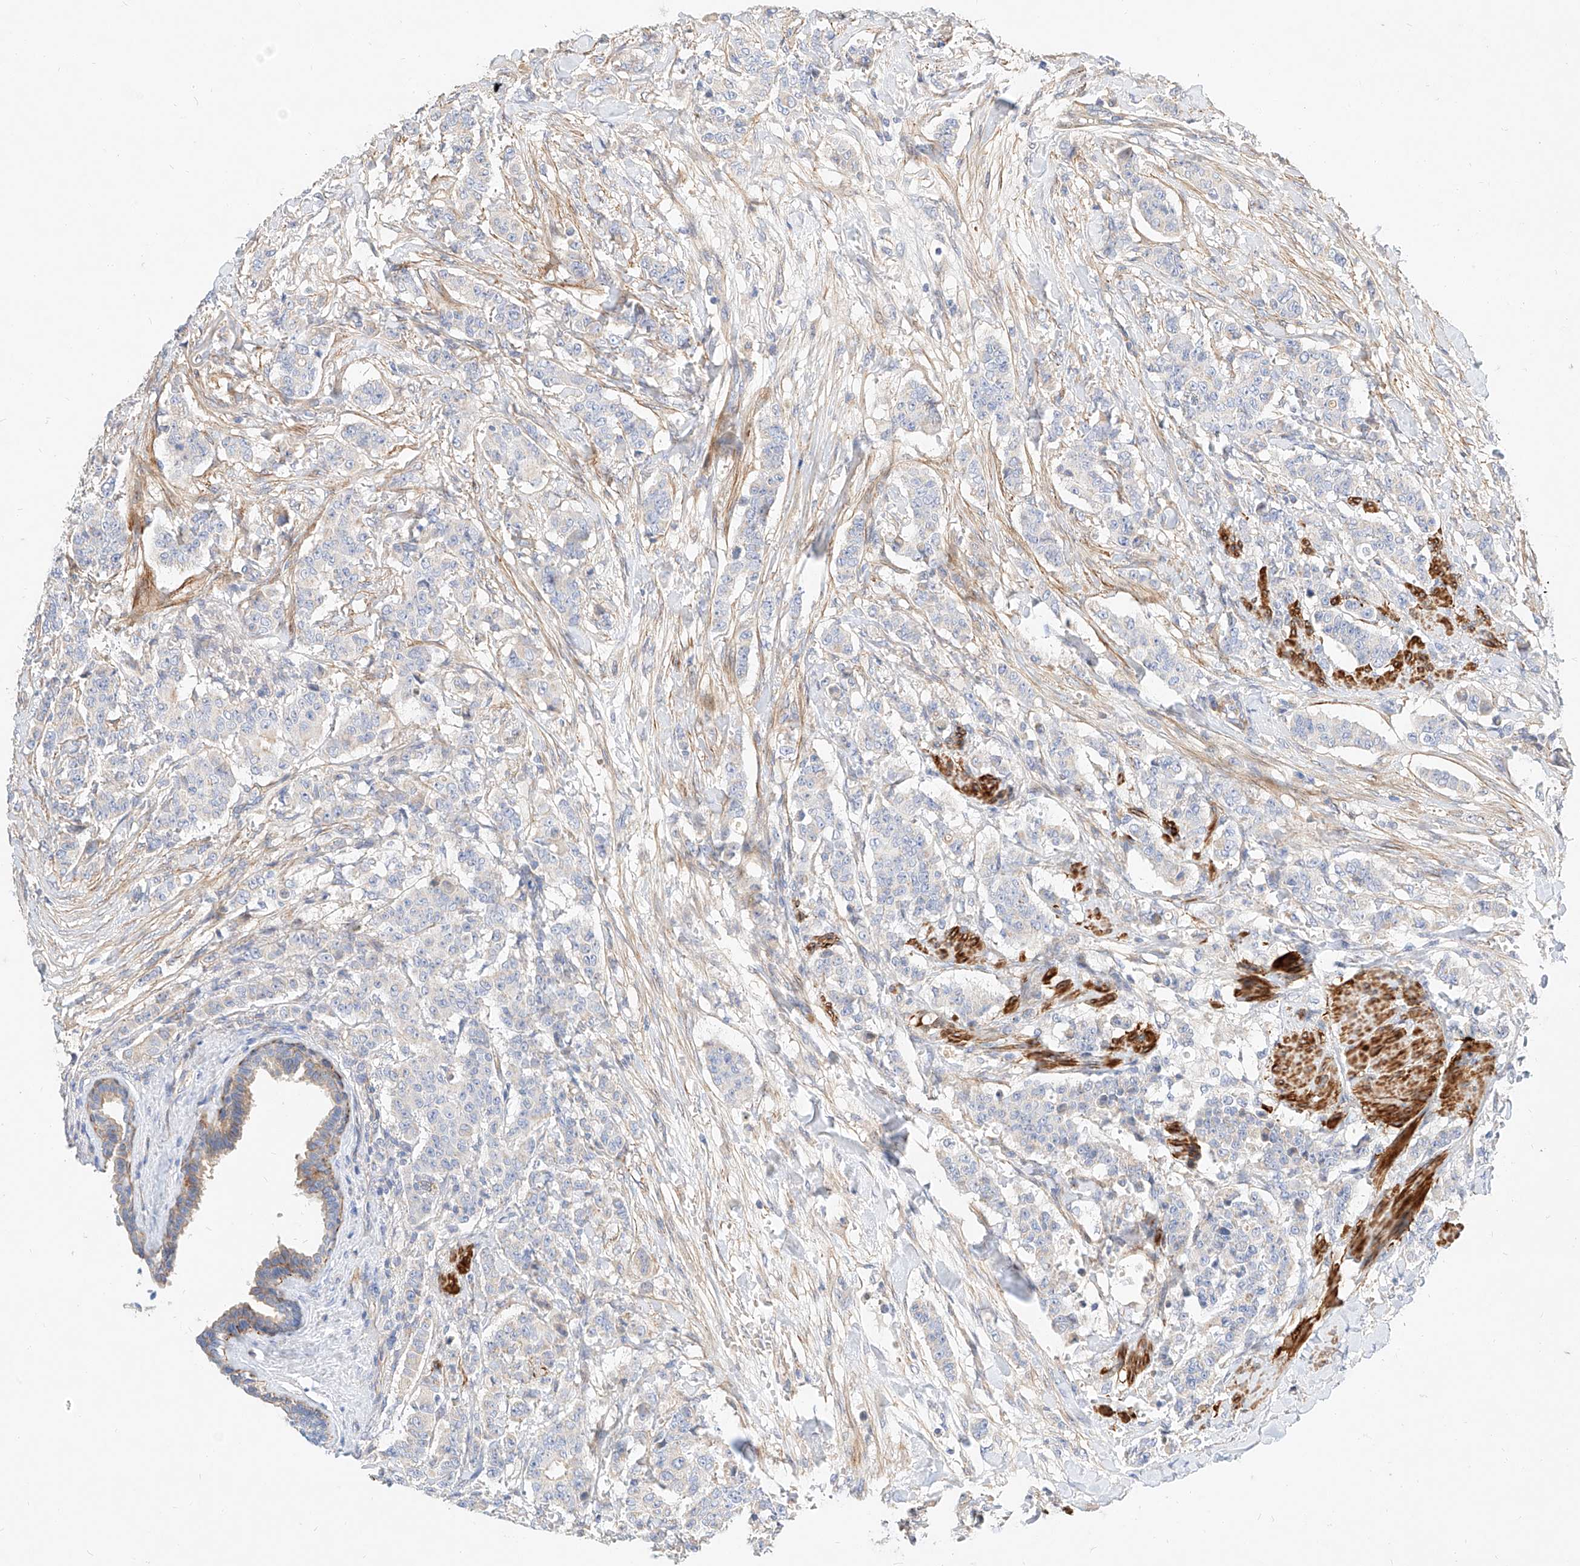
{"staining": {"intensity": "negative", "quantity": "none", "location": "none"}, "tissue": "breast cancer", "cell_type": "Tumor cells", "image_type": "cancer", "snomed": [{"axis": "morphology", "description": "Duct carcinoma"}, {"axis": "topography", "description": "Breast"}], "caption": "This is an immunohistochemistry image of human breast cancer (infiltrating ductal carcinoma). There is no staining in tumor cells.", "gene": "KCNH5", "patient": {"sex": "female", "age": 40}}